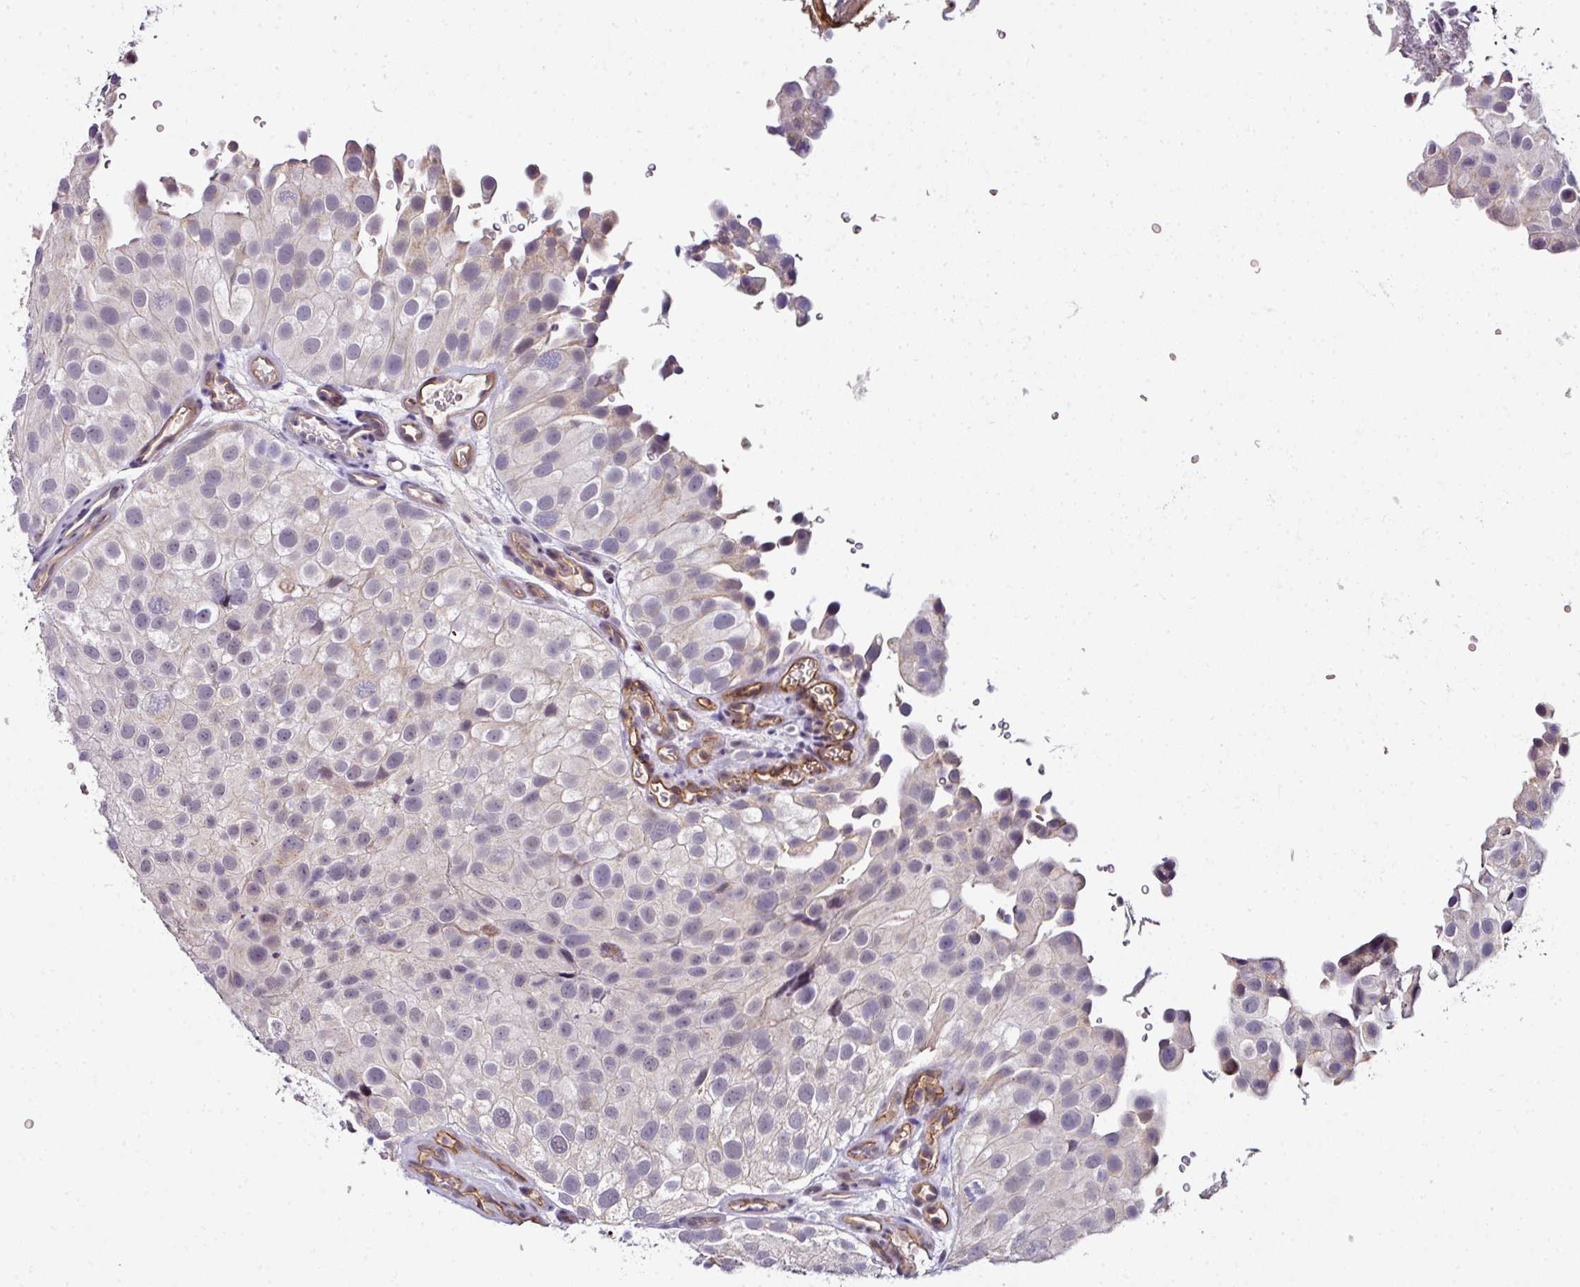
{"staining": {"intensity": "negative", "quantity": "none", "location": "none"}, "tissue": "urothelial cancer", "cell_type": "Tumor cells", "image_type": "cancer", "snomed": [{"axis": "morphology", "description": "Urothelial carcinoma, Low grade"}, {"axis": "topography", "description": "Urinary bladder"}], "caption": "Tumor cells show no significant protein staining in urothelial cancer.", "gene": "NAPSA", "patient": {"sex": "male", "age": 78}}